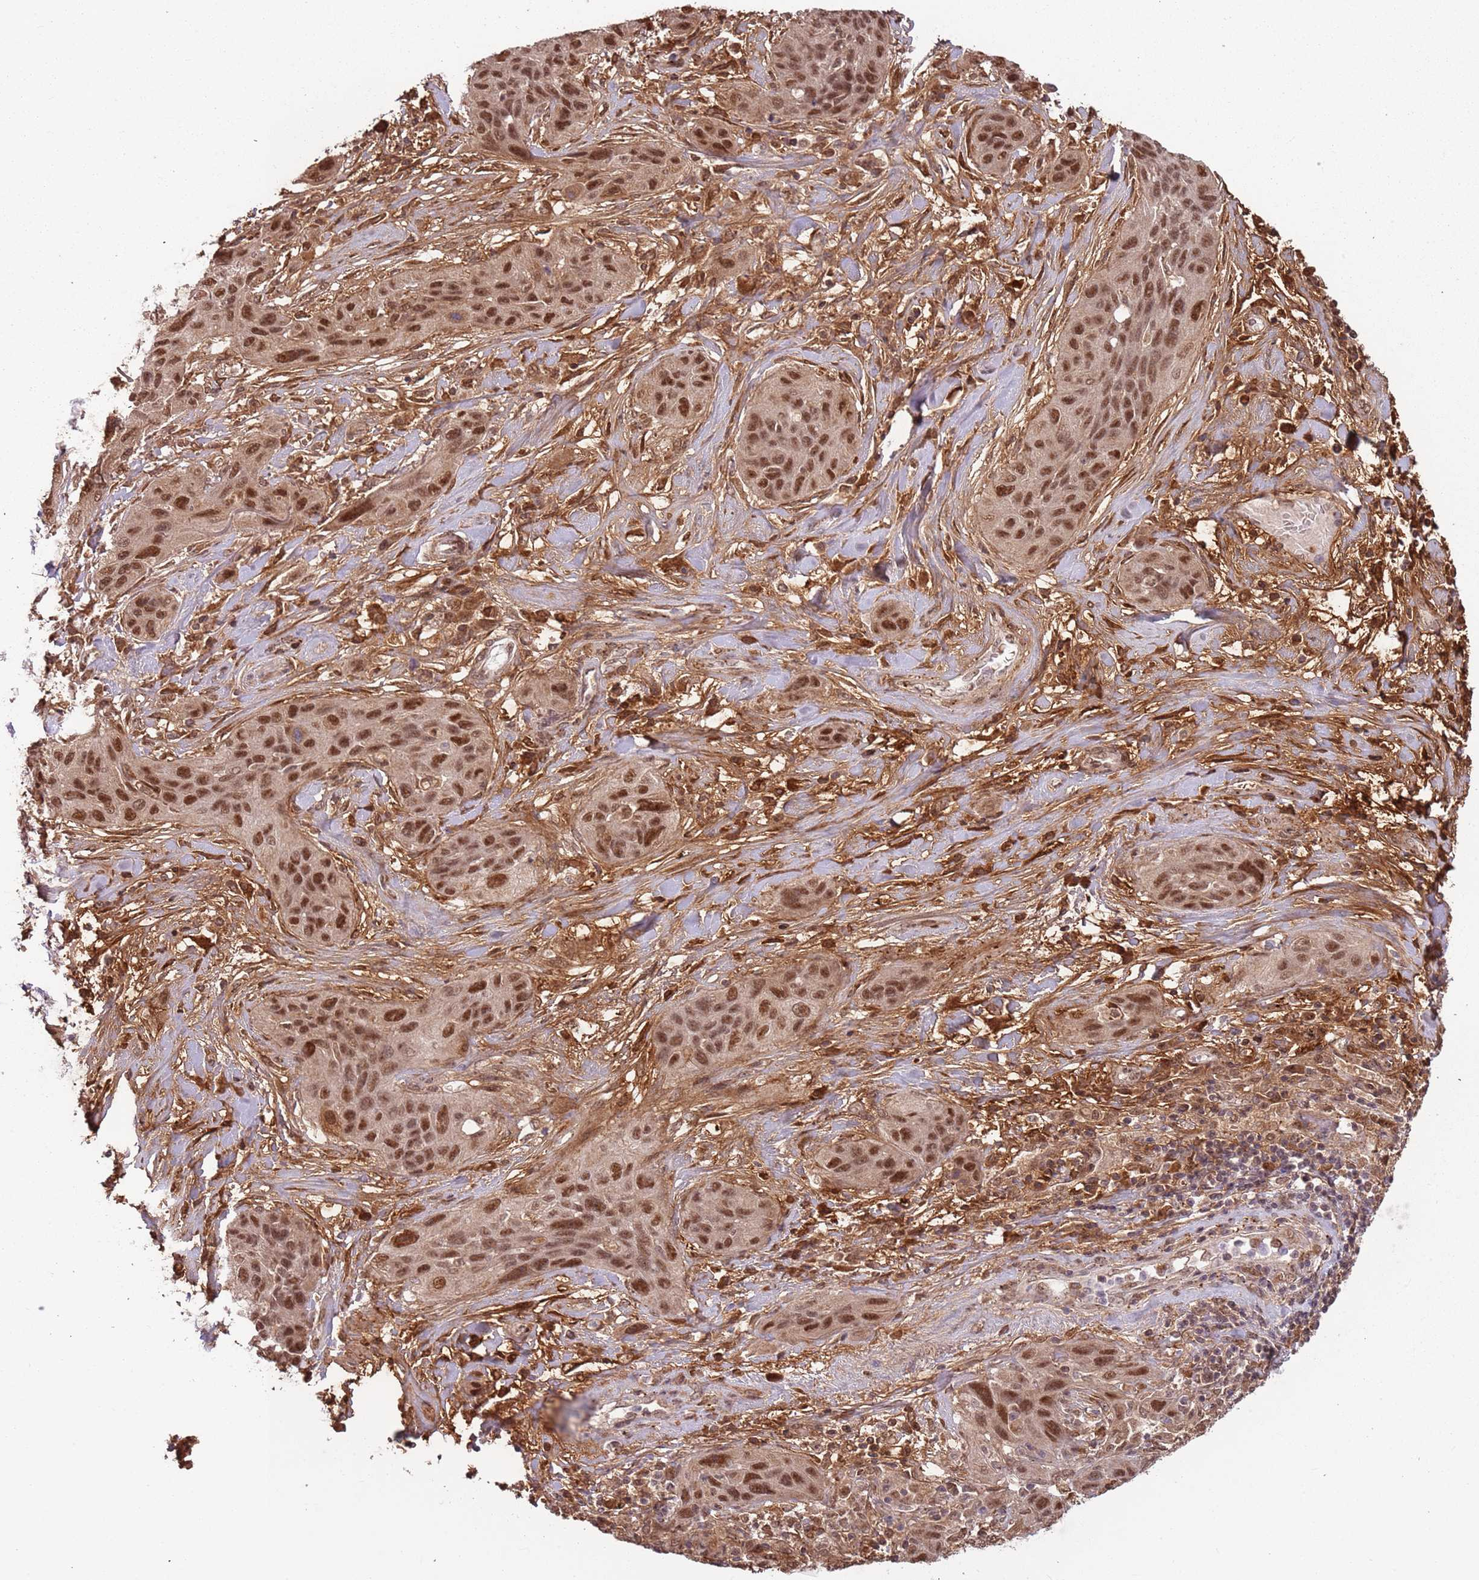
{"staining": {"intensity": "moderate", "quantity": ">75%", "location": "nuclear"}, "tissue": "lung cancer", "cell_type": "Tumor cells", "image_type": "cancer", "snomed": [{"axis": "morphology", "description": "Squamous cell carcinoma, NOS"}, {"axis": "topography", "description": "Lung"}], "caption": "The micrograph demonstrates staining of lung cancer (squamous cell carcinoma), revealing moderate nuclear protein staining (brown color) within tumor cells. Nuclei are stained in blue.", "gene": "POLR3H", "patient": {"sex": "female", "age": 70}}